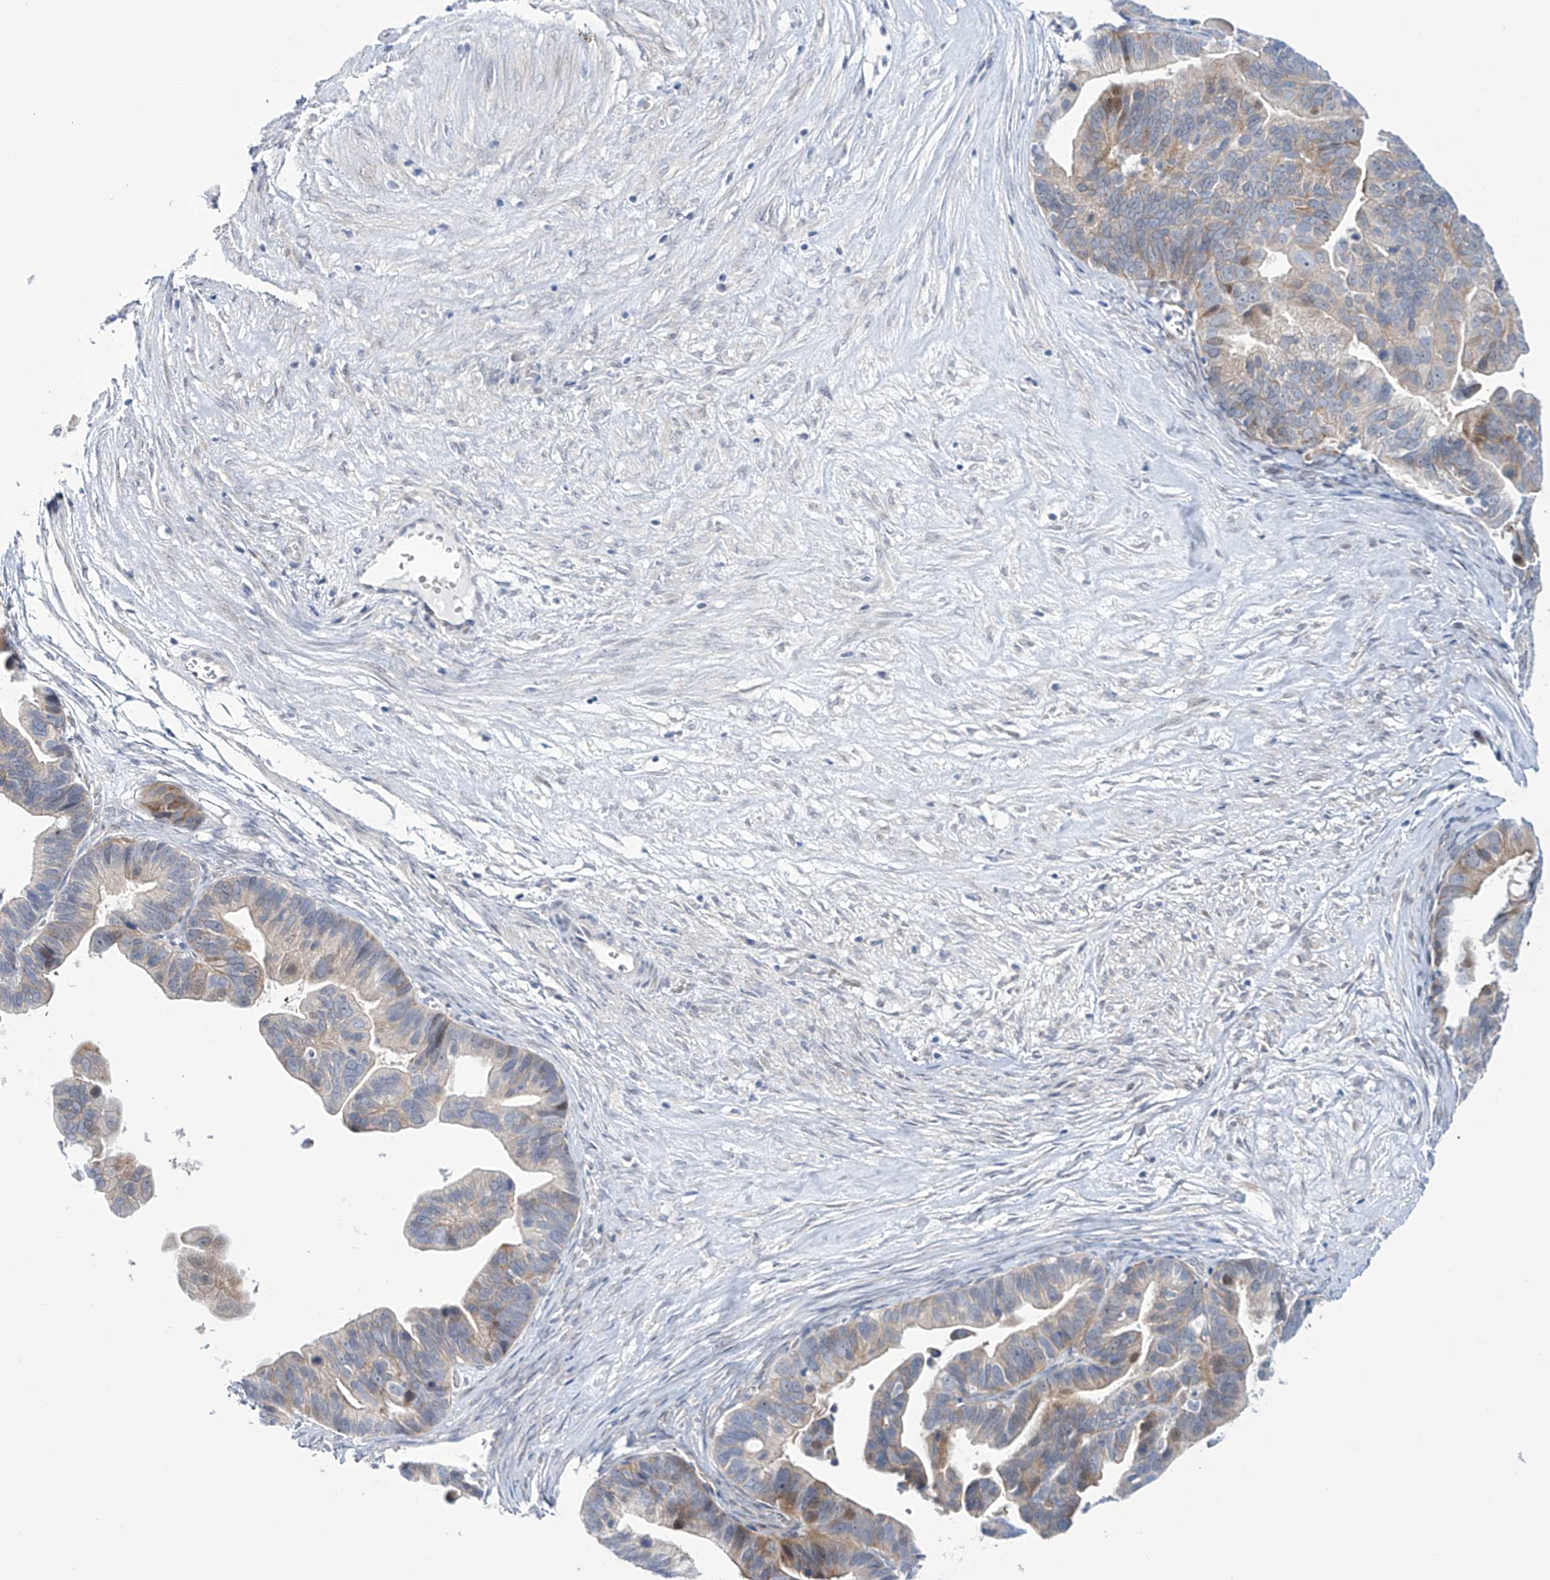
{"staining": {"intensity": "weak", "quantity": "25%-75%", "location": "cytoplasmic/membranous"}, "tissue": "ovarian cancer", "cell_type": "Tumor cells", "image_type": "cancer", "snomed": [{"axis": "morphology", "description": "Cystadenocarcinoma, serous, NOS"}, {"axis": "topography", "description": "Ovary"}], "caption": "Immunohistochemistry (IHC) (DAB) staining of ovarian cancer displays weak cytoplasmic/membranous protein staining in approximately 25%-75% of tumor cells. (brown staining indicates protein expression, while blue staining denotes nuclei).", "gene": "TRIM60", "patient": {"sex": "female", "age": 56}}